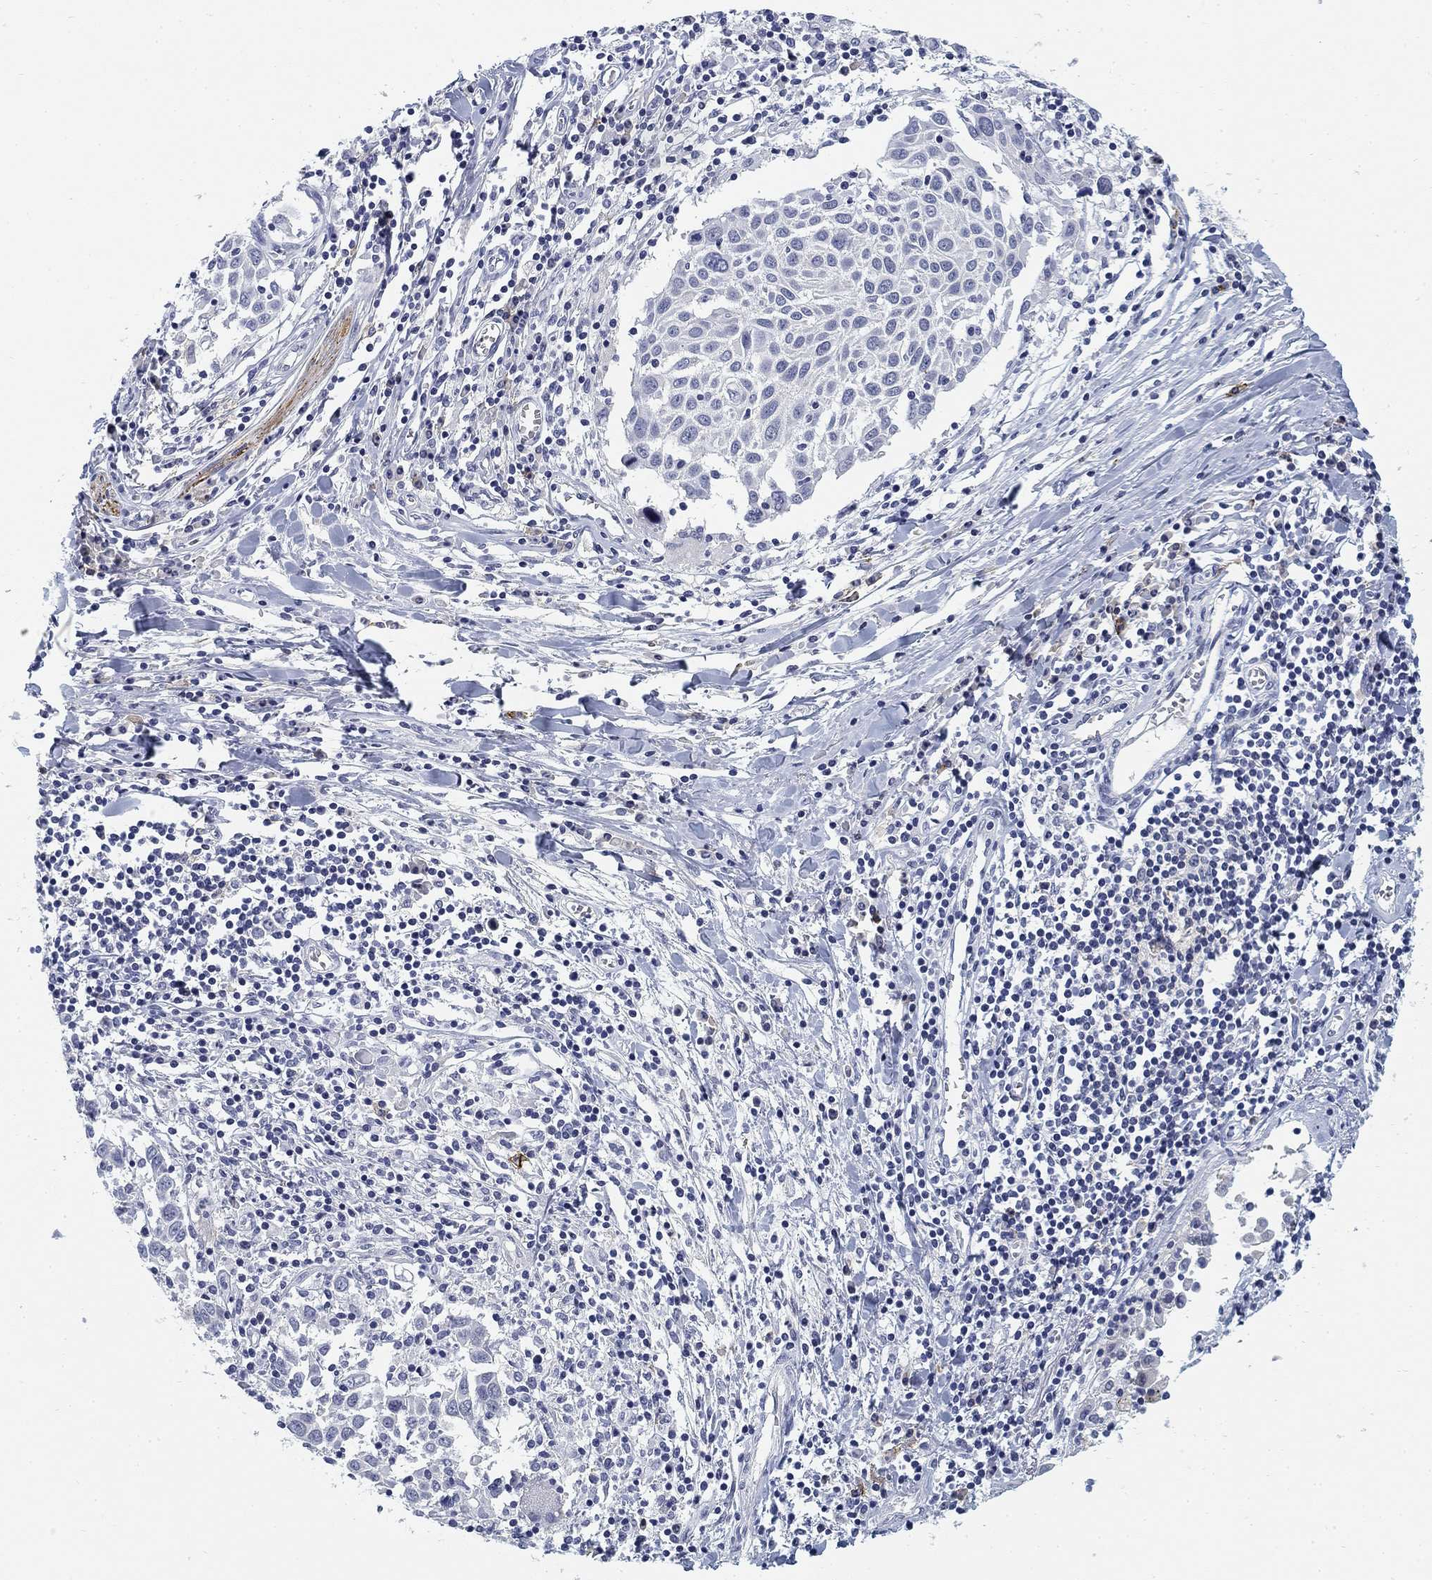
{"staining": {"intensity": "negative", "quantity": "none", "location": "none"}, "tissue": "lung cancer", "cell_type": "Tumor cells", "image_type": "cancer", "snomed": [{"axis": "morphology", "description": "Squamous cell carcinoma, NOS"}, {"axis": "topography", "description": "Lung"}], "caption": "Tumor cells show no significant protein staining in lung cancer (squamous cell carcinoma). (Brightfield microscopy of DAB IHC at high magnification).", "gene": "SLC2A5", "patient": {"sex": "male", "age": 57}}